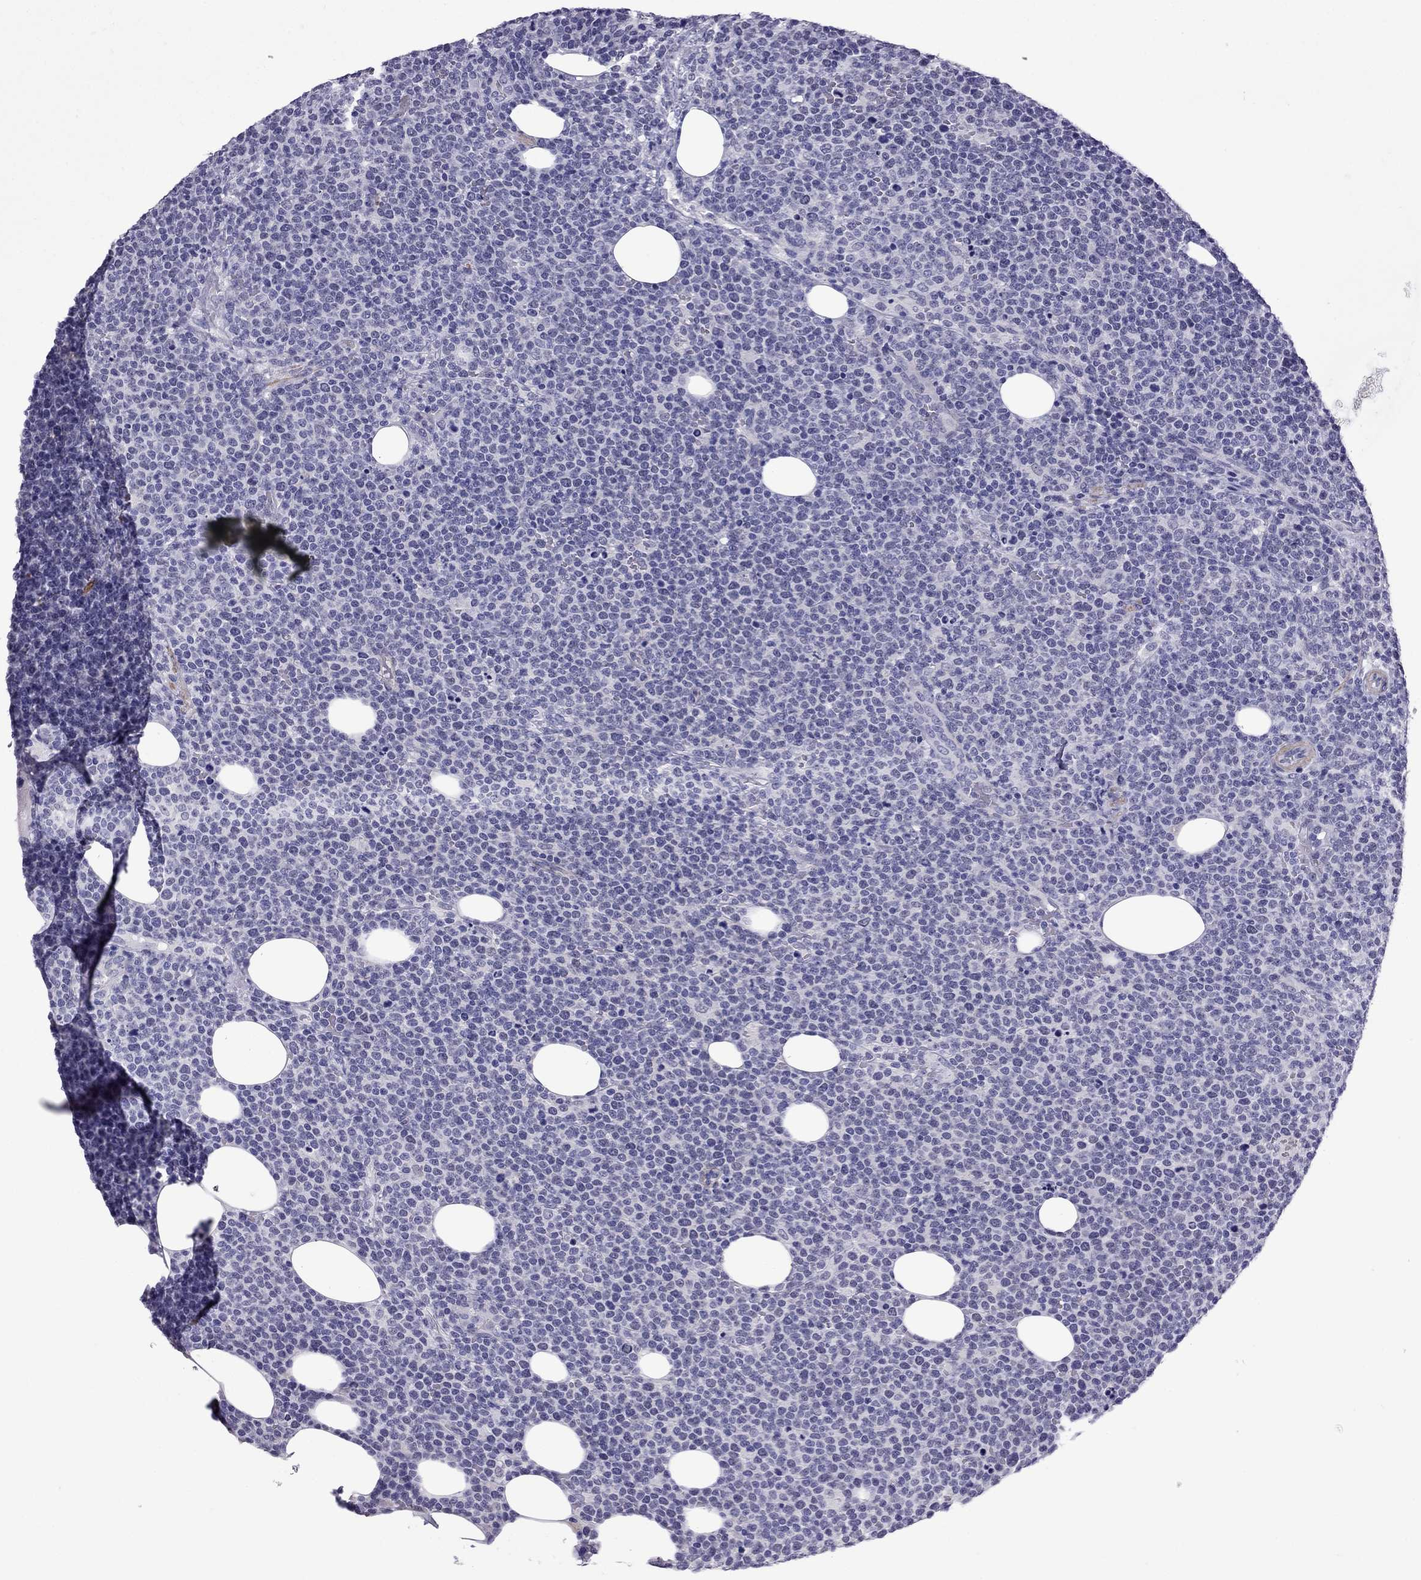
{"staining": {"intensity": "negative", "quantity": "none", "location": "none"}, "tissue": "lymphoma", "cell_type": "Tumor cells", "image_type": "cancer", "snomed": [{"axis": "morphology", "description": "Malignant lymphoma, non-Hodgkin's type, High grade"}, {"axis": "topography", "description": "Lymph node"}], "caption": "There is no significant staining in tumor cells of lymphoma. The staining is performed using DAB (3,3'-diaminobenzidine) brown chromogen with nuclei counter-stained in using hematoxylin.", "gene": "CHRNA5", "patient": {"sex": "male", "age": 61}}